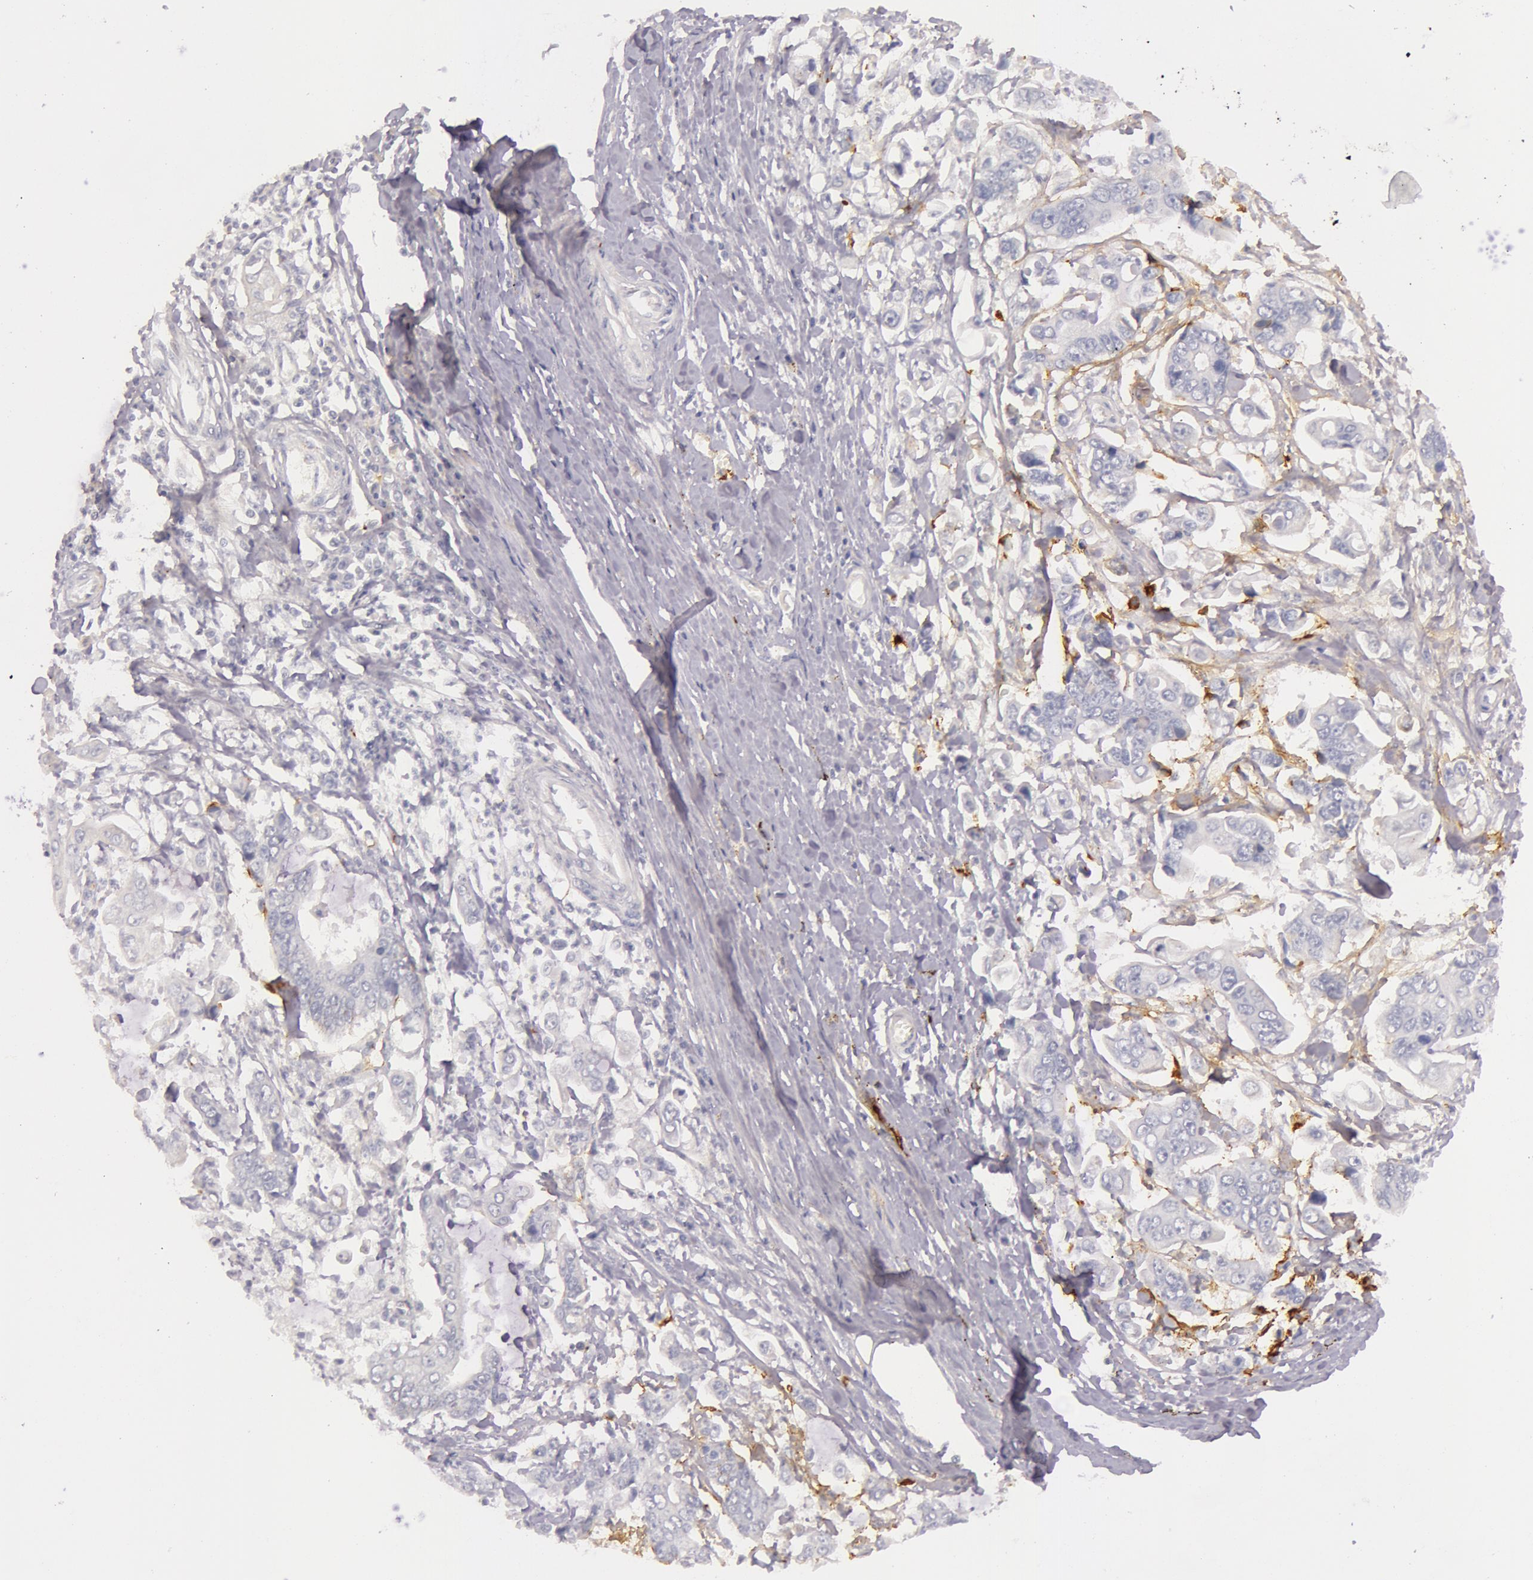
{"staining": {"intensity": "negative", "quantity": "none", "location": "none"}, "tissue": "stomach cancer", "cell_type": "Tumor cells", "image_type": "cancer", "snomed": [{"axis": "morphology", "description": "Adenocarcinoma, NOS"}, {"axis": "topography", "description": "Stomach, upper"}], "caption": "The histopathology image reveals no significant staining in tumor cells of stomach cancer (adenocarcinoma).", "gene": "C4BPA", "patient": {"sex": "male", "age": 80}}